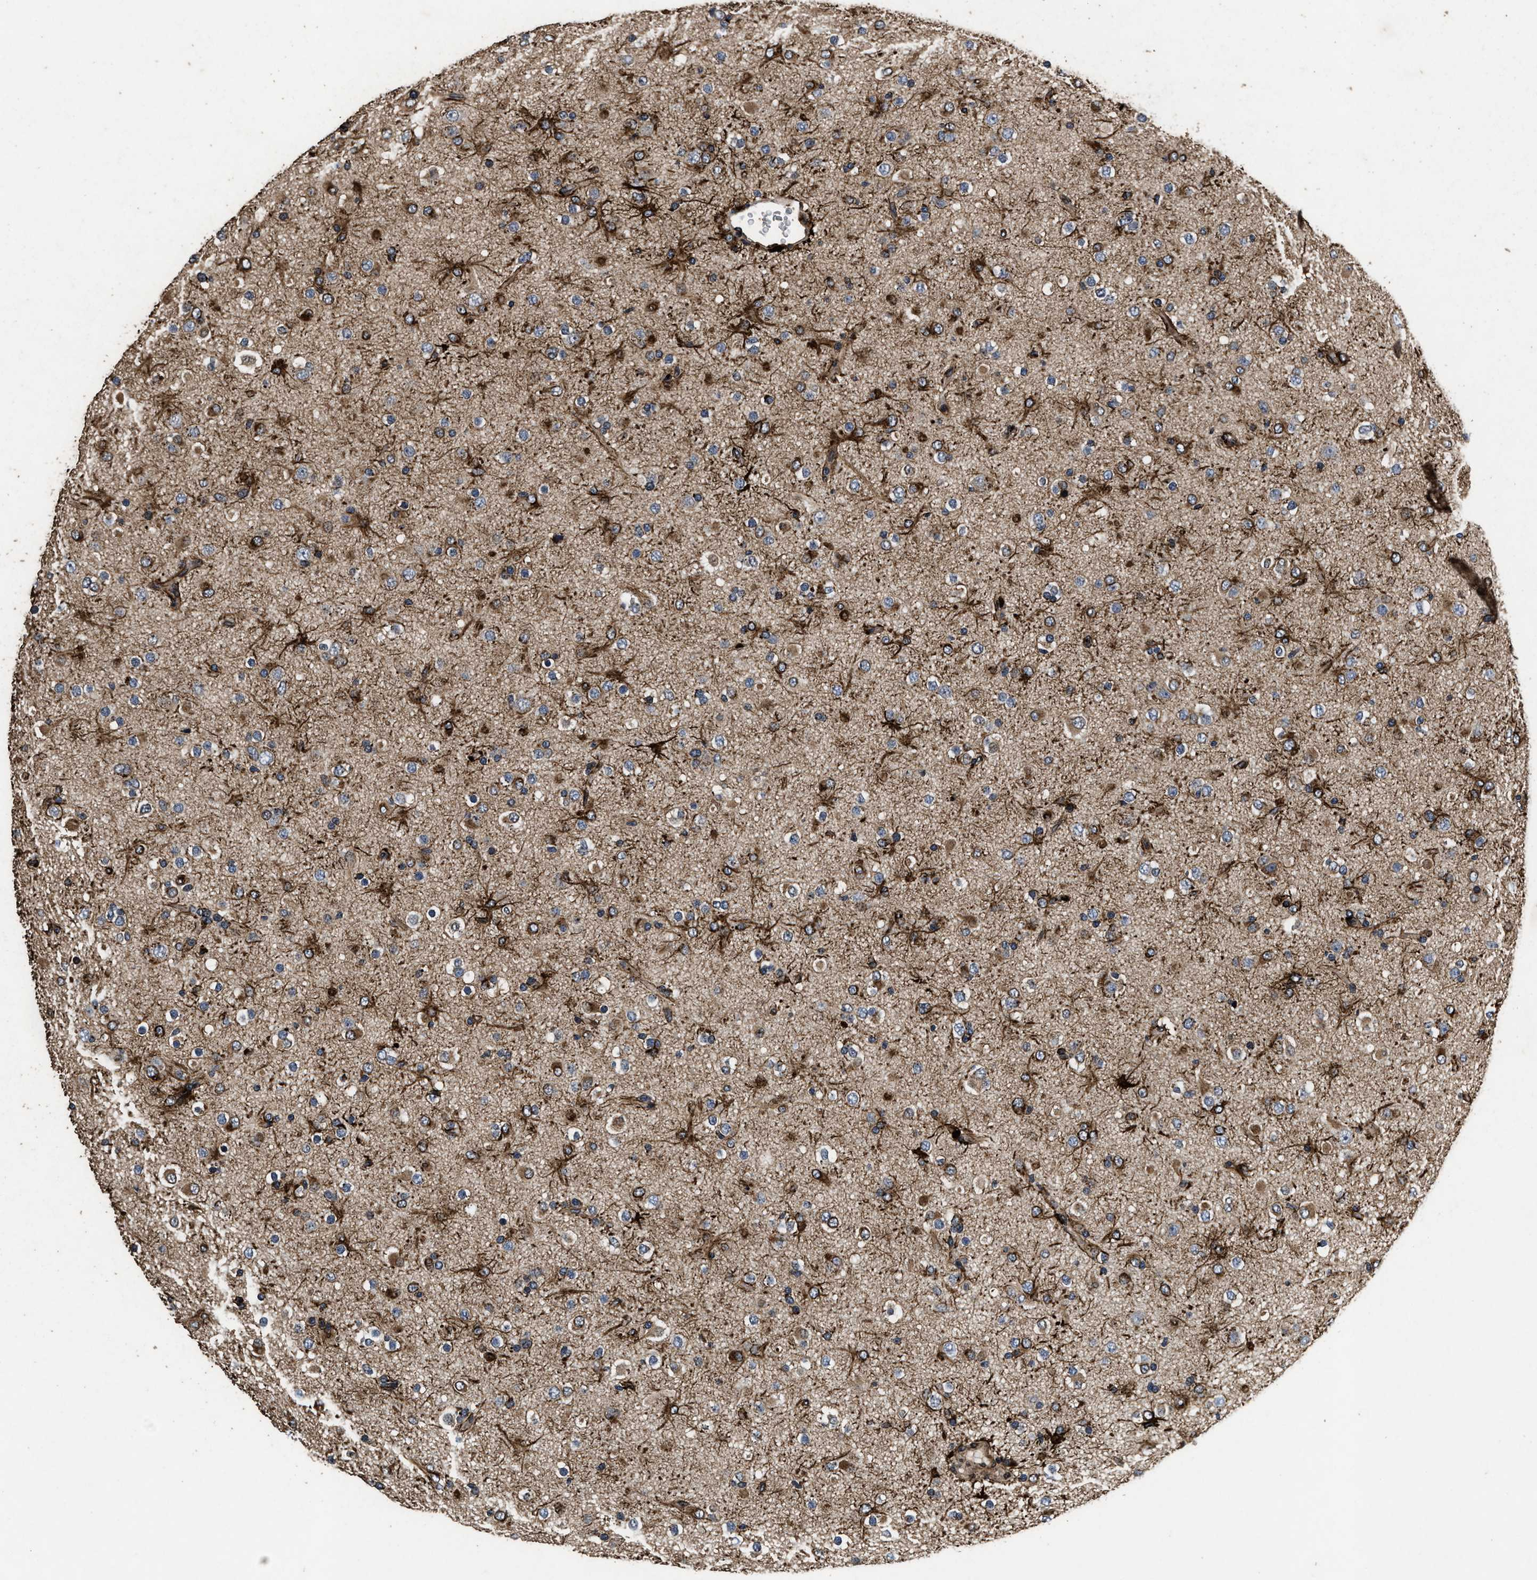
{"staining": {"intensity": "moderate", "quantity": "25%-75%", "location": "cytoplasmic/membranous"}, "tissue": "glioma", "cell_type": "Tumor cells", "image_type": "cancer", "snomed": [{"axis": "morphology", "description": "Glioma, malignant, Low grade"}, {"axis": "topography", "description": "Brain"}], "caption": "The micrograph exhibits immunohistochemical staining of low-grade glioma (malignant). There is moderate cytoplasmic/membranous staining is identified in about 25%-75% of tumor cells.", "gene": "ACCS", "patient": {"sex": "male", "age": 65}}